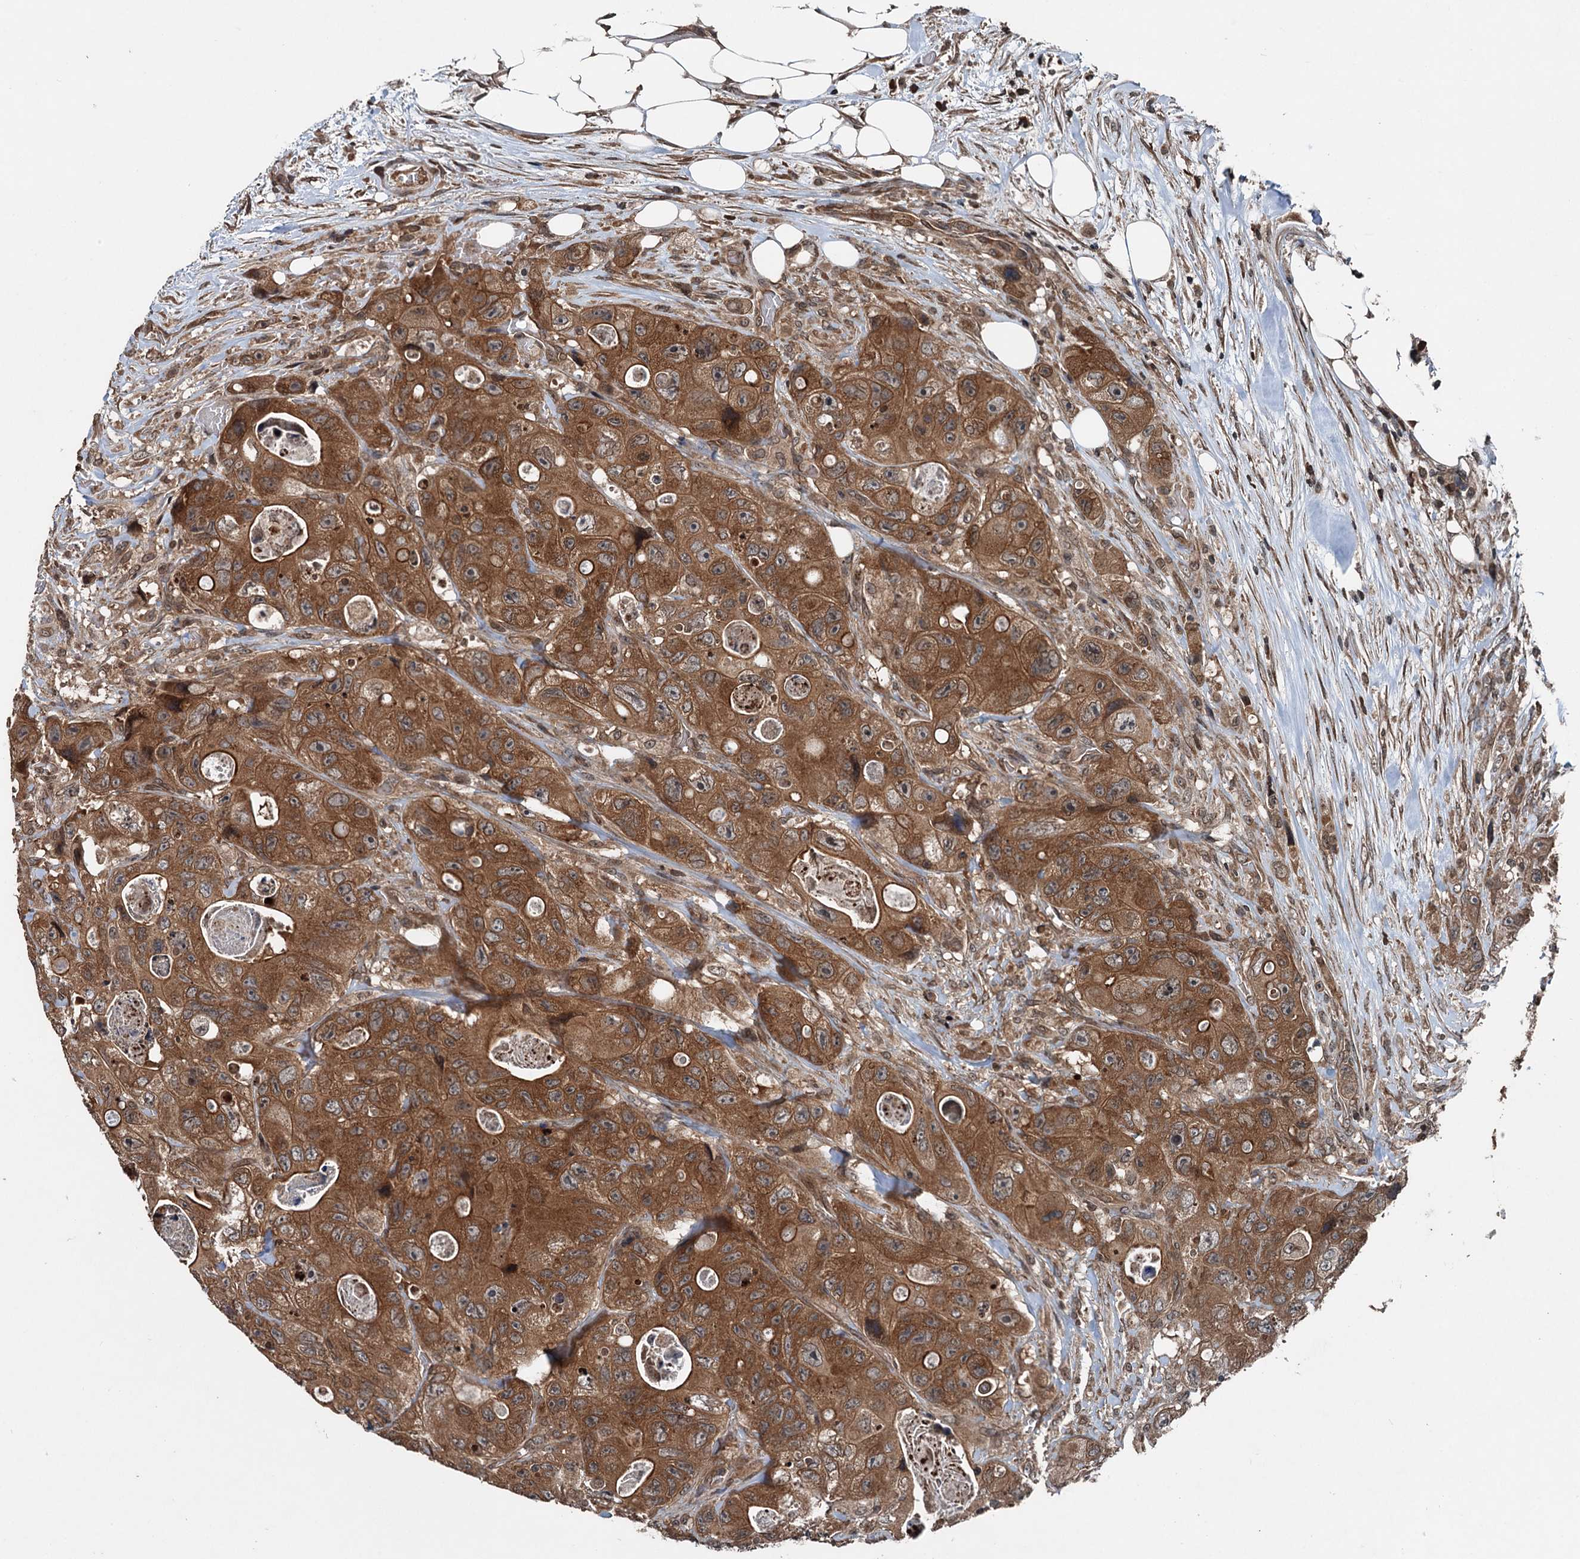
{"staining": {"intensity": "strong", "quantity": ">75%", "location": "cytoplasmic/membranous"}, "tissue": "colorectal cancer", "cell_type": "Tumor cells", "image_type": "cancer", "snomed": [{"axis": "morphology", "description": "Adenocarcinoma, NOS"}, {"axis": "topography", "description": "Colon"}], "caption": "An image of human adenocarcinoma (colorectal) stained for a protein displays strong cytoplasmic/membranous brown staining in tumor cells.", "gene": "N4BP2L2", "patient": {"sex": "female", "age": 46}}